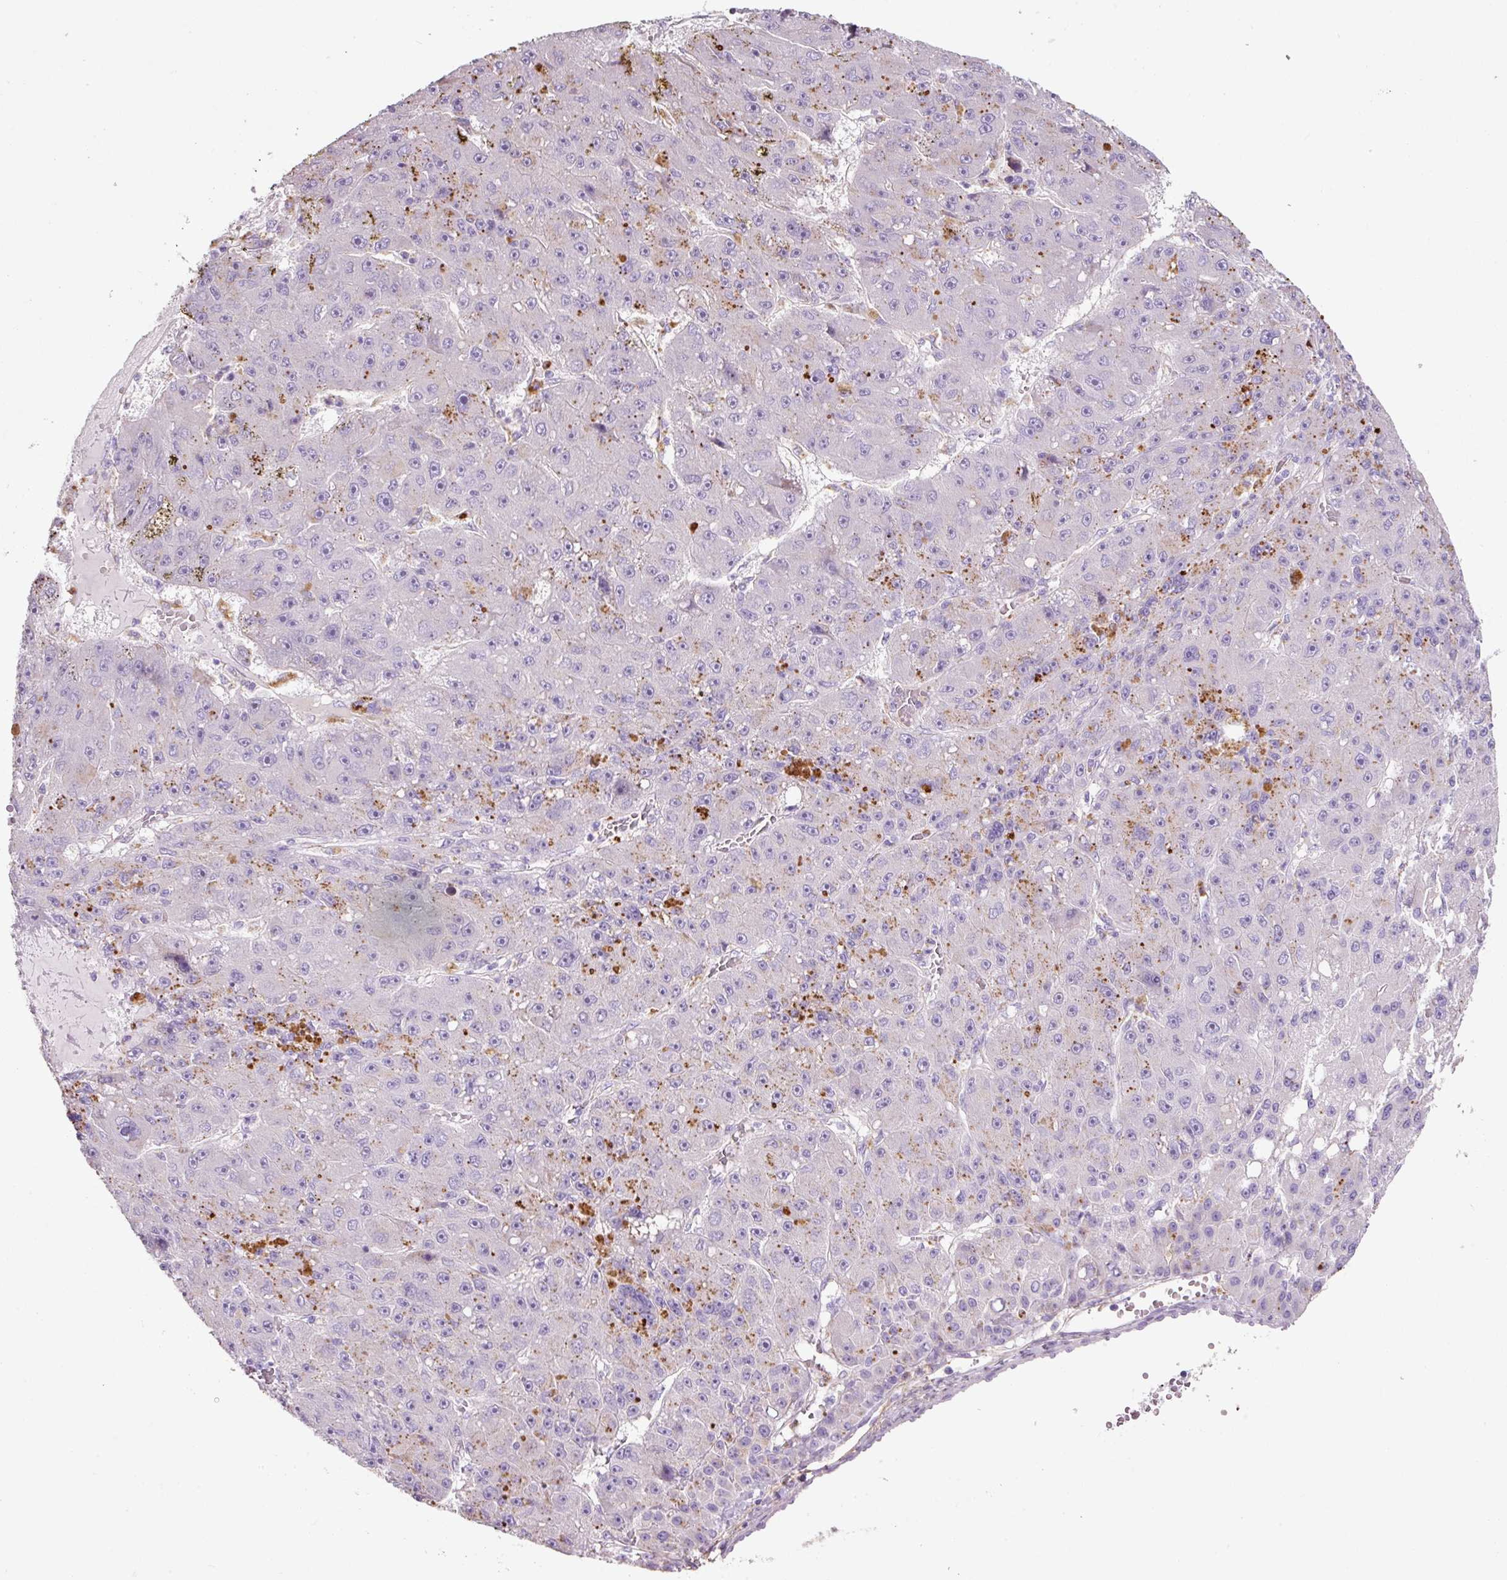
{"staining": {"intensity": "moderate", "quantity": "<25%", "location": "cytoplasmic/membranous"}, "tissue": "liver cancer", "cell_type": "Tumor cells", "image_type": "cancer", "snomed": [{"axis": "morphology", "description": "Carcinoma, Hepatocellular, NOS"}, {"axis": "topography", "description": "Liver"}], "caption": "Liver cancer (hepatocellular carcinoma) stained with DAB (3,3'-diaminobenzidine) IHC shows low levels of moderate cytoplasmic/membranous staining in approximately <25% of tumor cells.", "gene": "TMC8", "patient": {"sex": "male", "age": 67}}